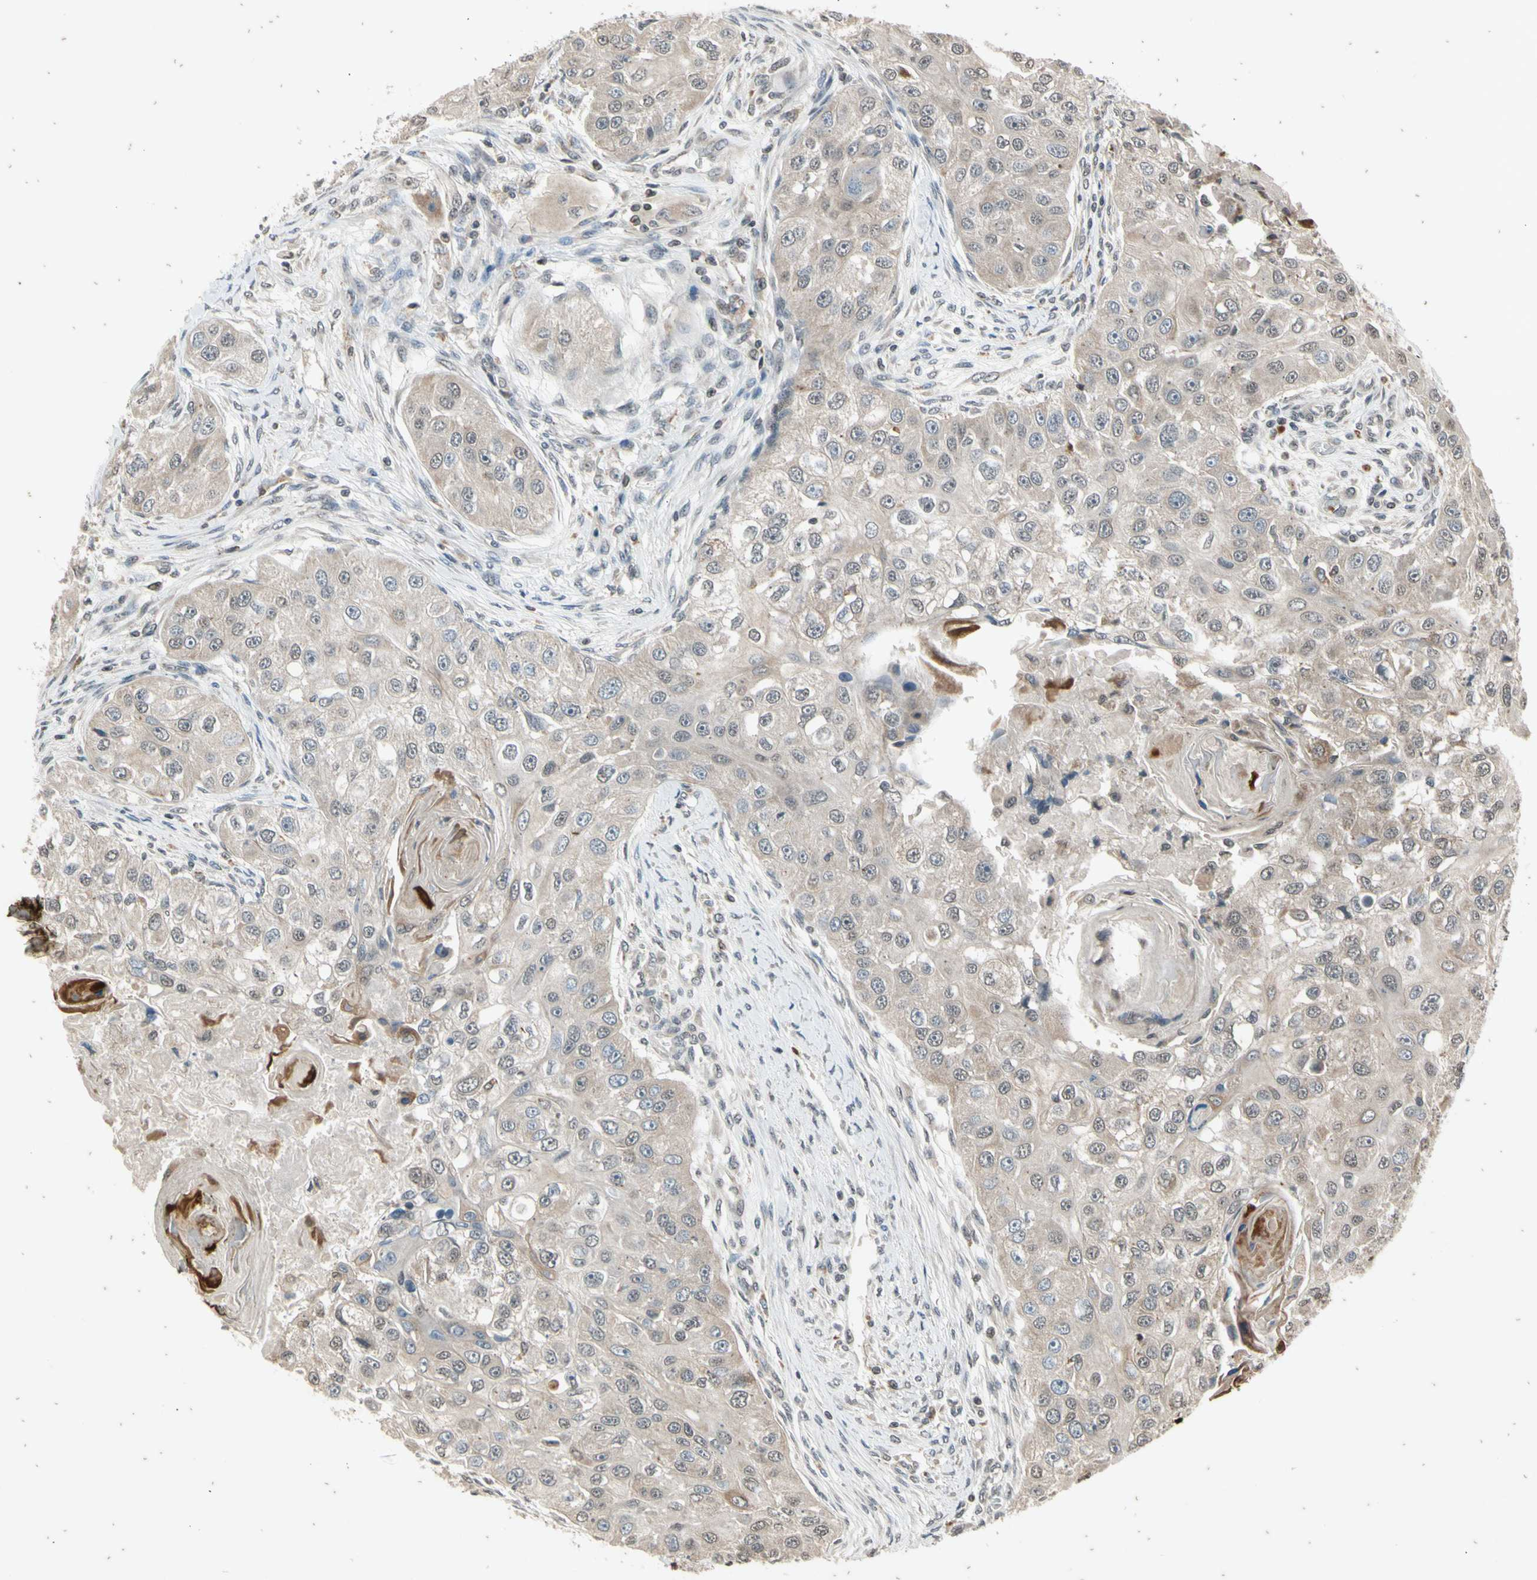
{"staining": {"intensity": "weak", "quantity": ">75%", "location": "cytoplasmic/membranous"}, "tissue": "head and neck cancer", "cell_type": "Tumor cells", "image_type": "cancer", "snomed": [{"axis": "morphology", "description": "Normal tissue, NOS"}, {"axis": "morphology", "description": "Squamous cell carcinoma, NOS"}, {"axis": "topography", "description": "Skeletal muscle"}, {"axis": "topography", "description": "Head-Neck"}], "caption": "IHC image of human squamous cell carcinoma (head and neck) stained for a protein (brown), which shows low levels of weak cytoplasmic/membranous expression in about >75% of tumor cells.", "gene": "EFNB2", "patient": {"sex": "male", "age": 51}}